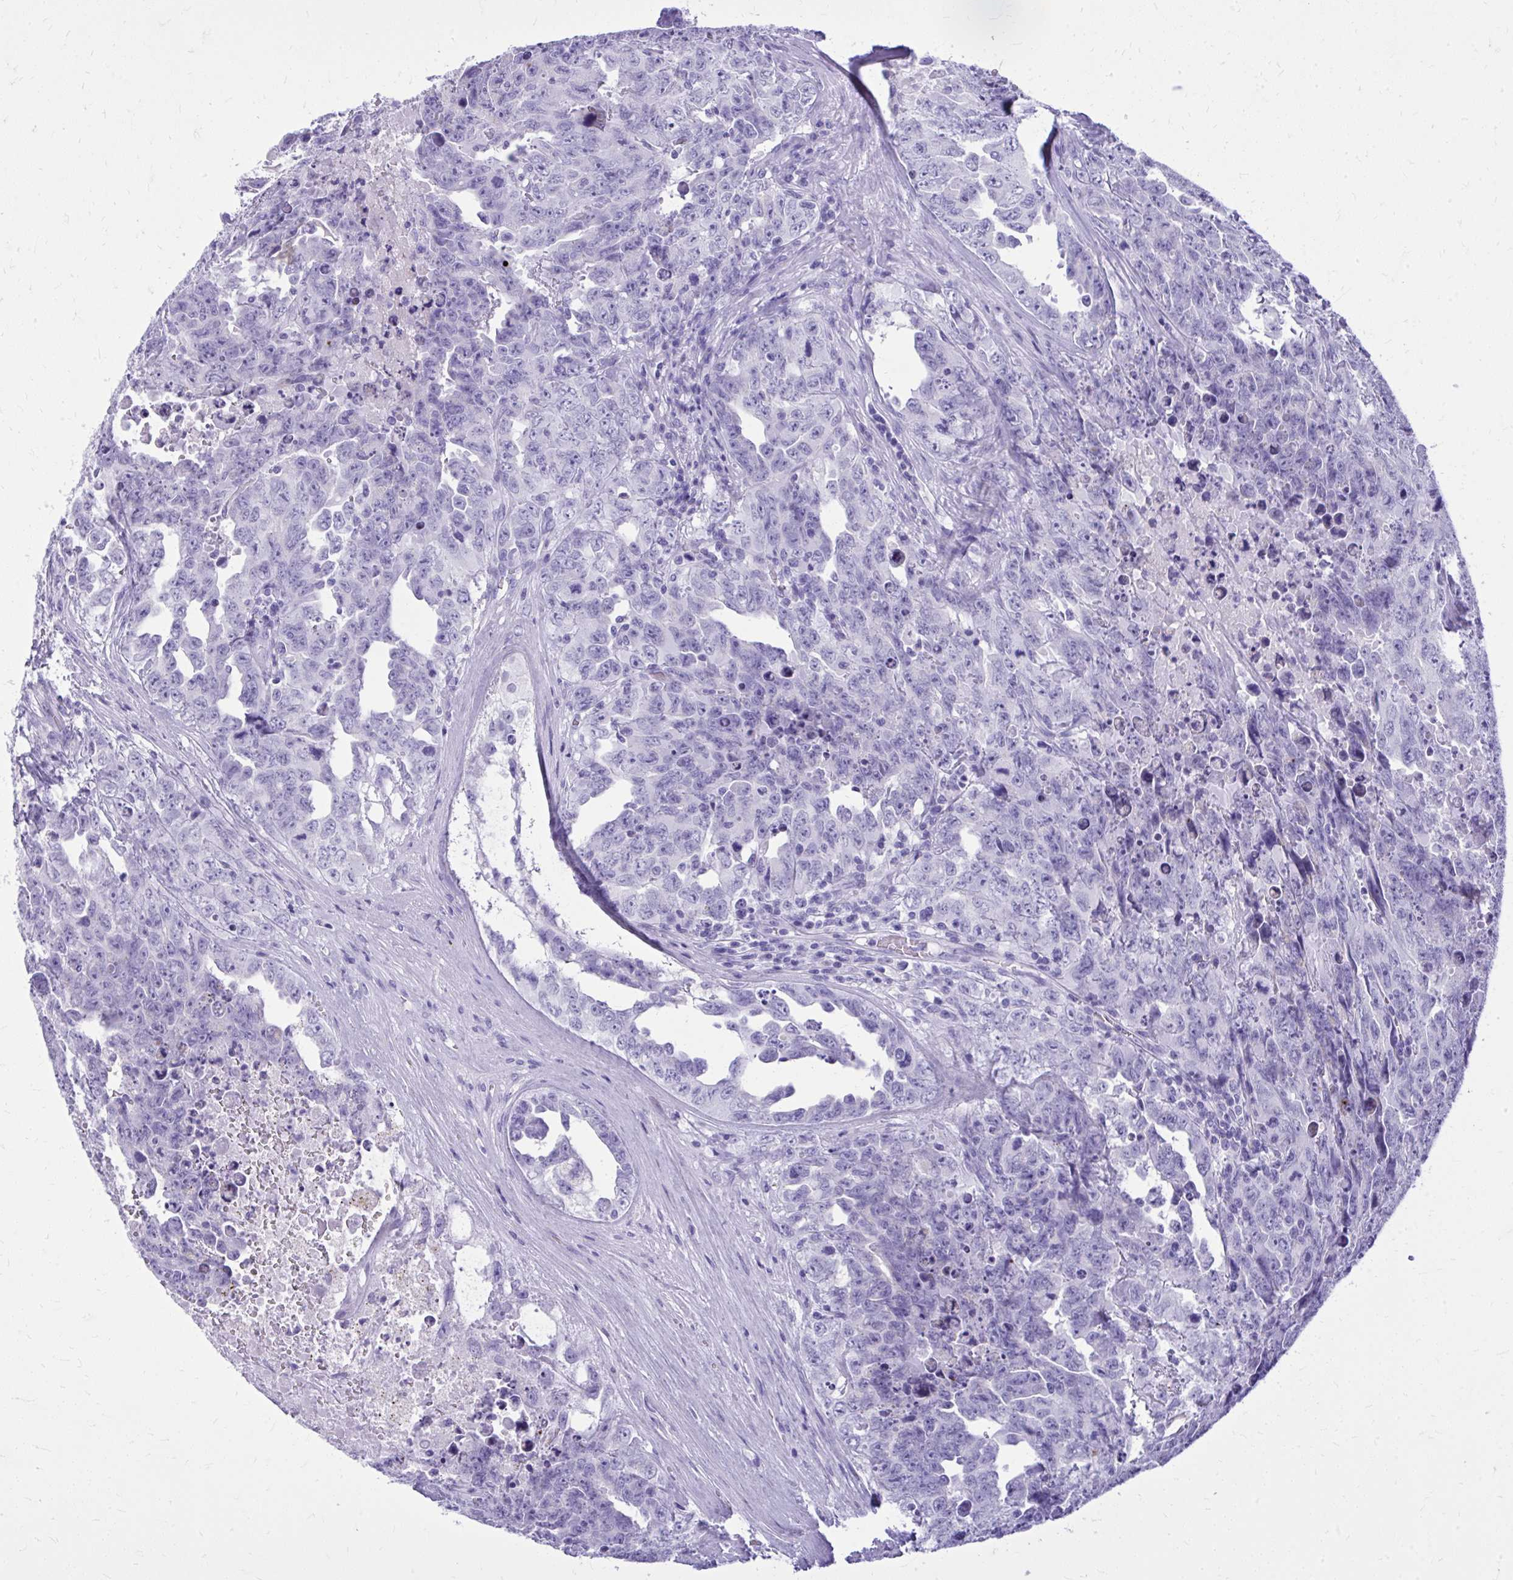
{"staining": {"intensity": "negative", "quantity": "none", "location": "none"}, "tissue": "testis cancer", "cell_type": "Tumor cells", "image_type": "cancer", "snomed": [{"axis": "morphology", "description": "Carcinoma, Embryonal, NOS"}, {"axis": "topography", "description": "Testis"}], "caption": "Tumor cells show no significant protein staining in testis embryonal carcinoma. (Immunohistochemistry, brightfield microscopy, high magnification).", "gene": "BCL6B", "patient": {"sex": "male", "age": 24}}